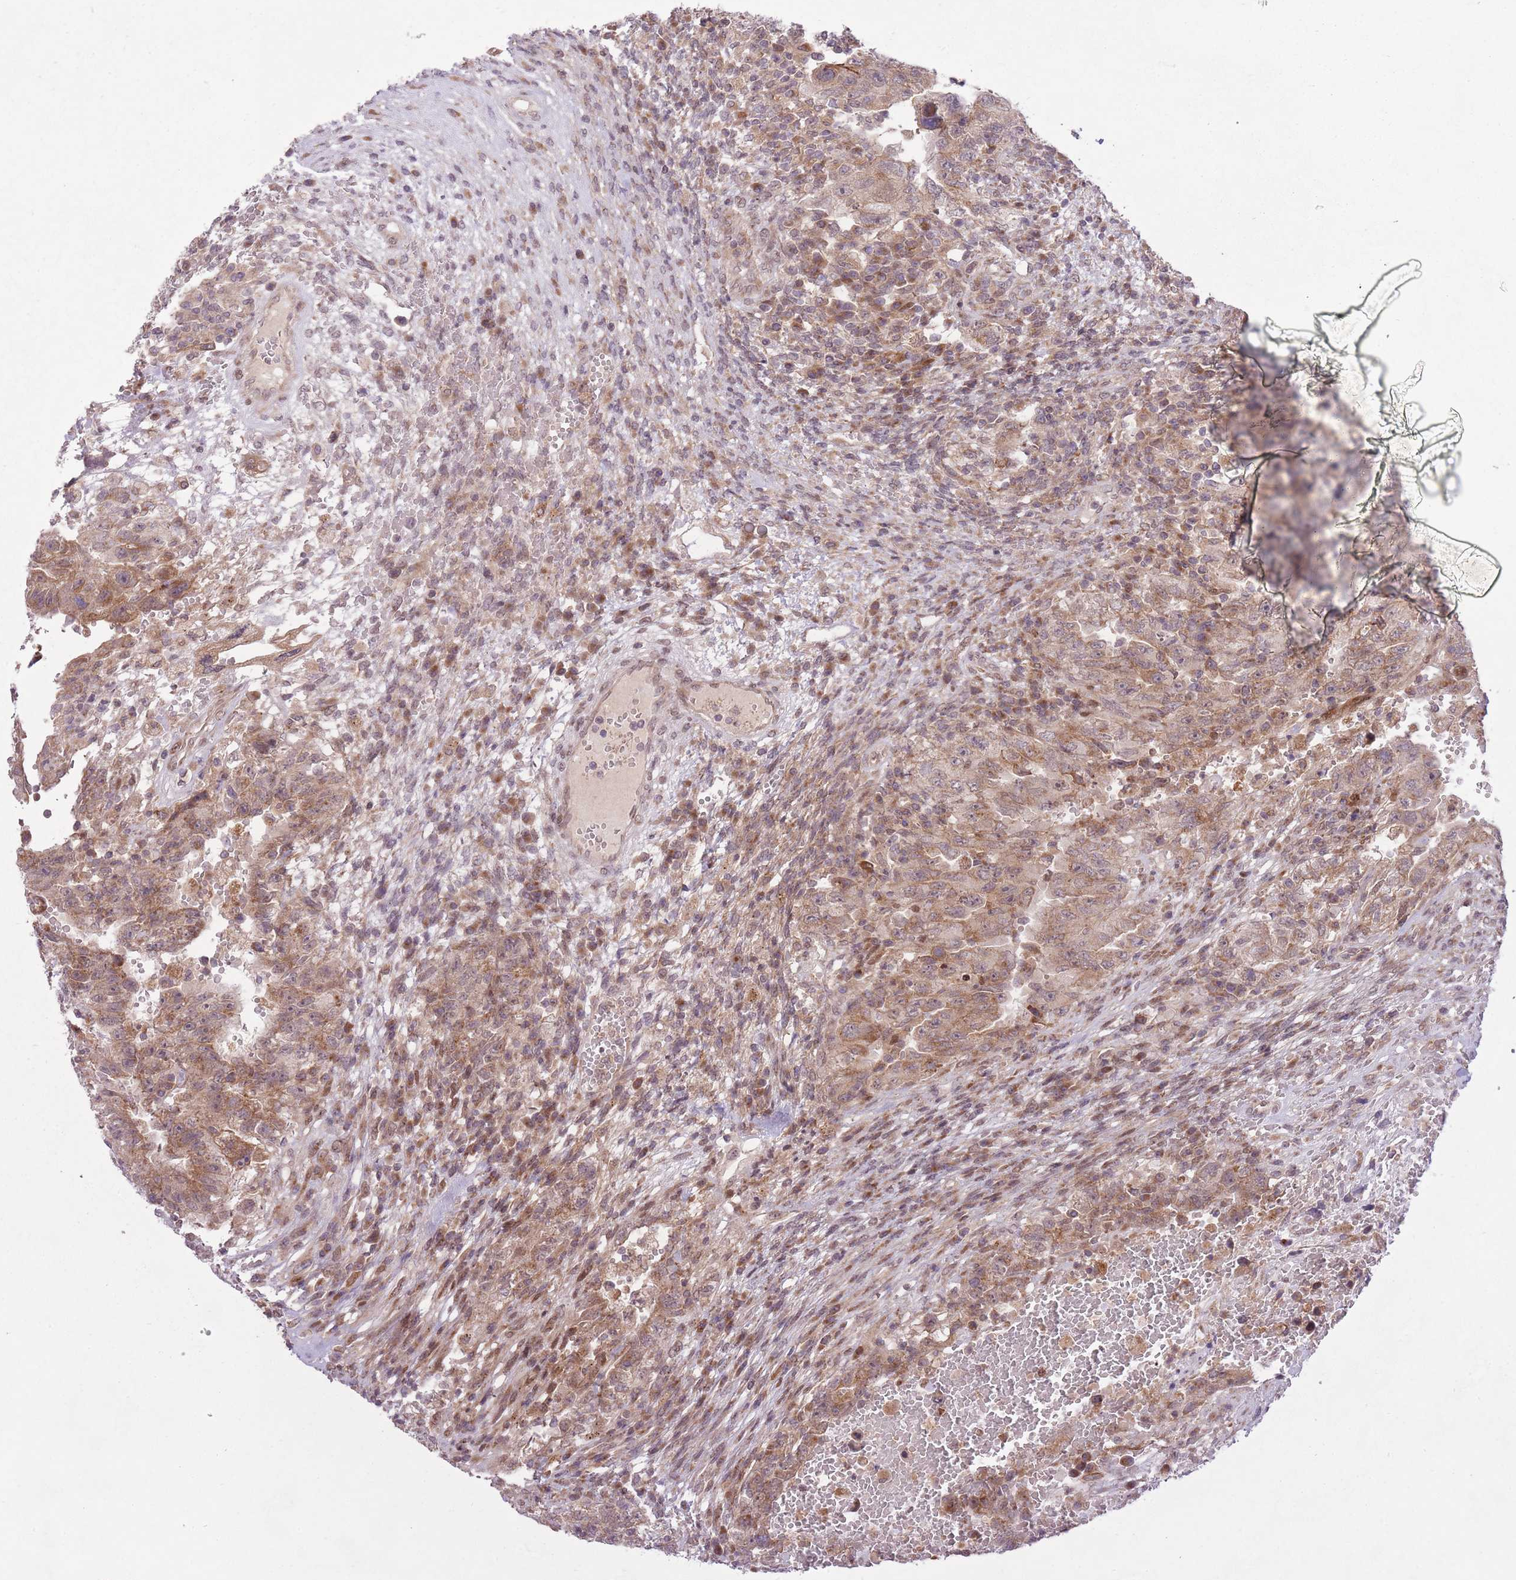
{"staining": {"intensity": "moderate", "quantity": ">75%", "location": "cytoplasmic/membranous"}, "tissue": "testis cancer", "cell_type": "Tumor cells", "image_type": "cancer", "snomed": [{"axis": "morphology", "description": "Carcinoma, Embryonal, NOS"}, {"axis": "topography", "description": "Testis"}], "caption": "IHC histopathology image of neoplastic tissue: testis cancer stained using immunohistochemistry (IHC) displays medium levels of moderate protein expression localized specifically in the cytoplasmic/membranous of tumor cells, appearing as a cytoplasmic/membranous brown color.", "gene": "ZNF391", "patient": {"sex": "male", "age": 26}}